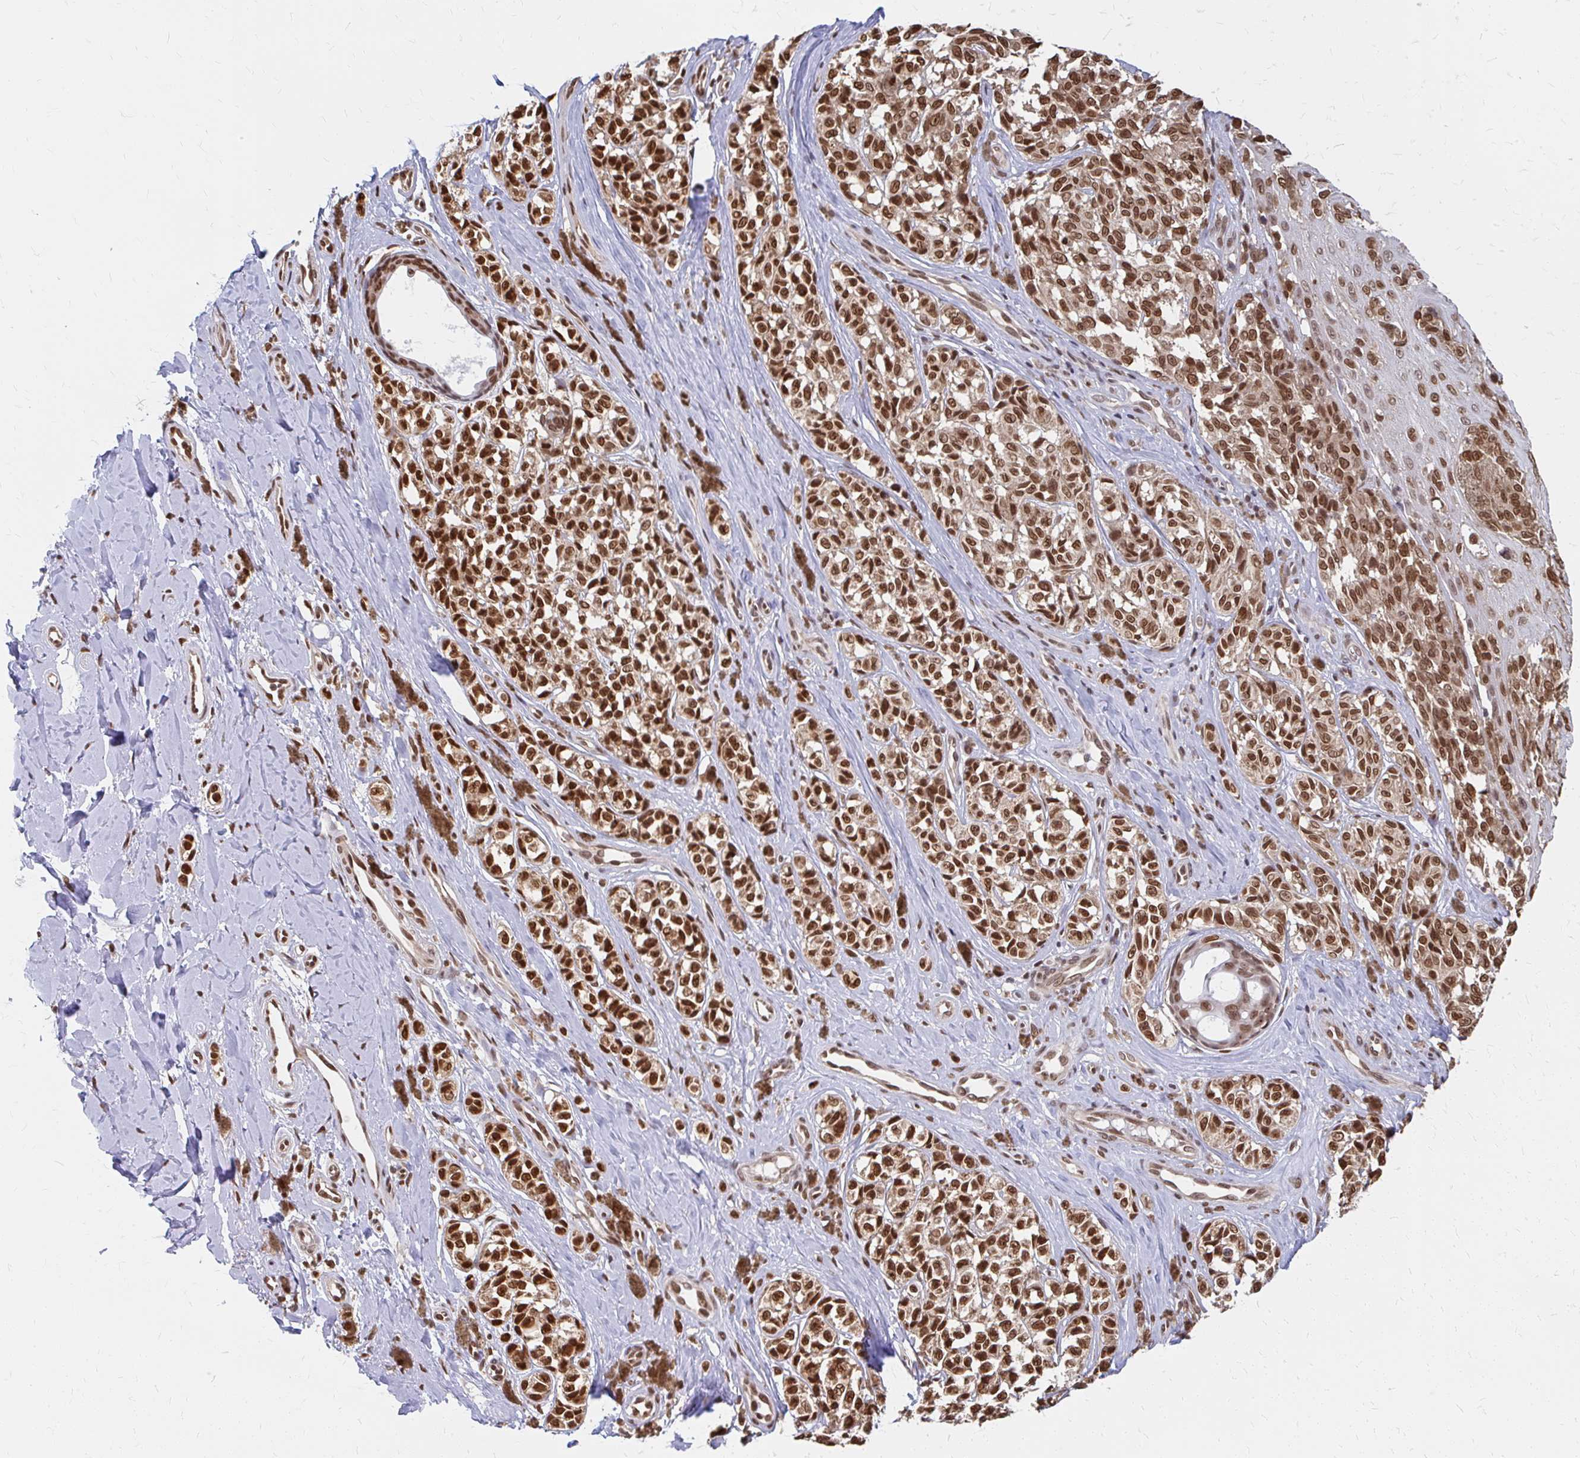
{"staining": {"intensity": "strong", "quantity": ">75%", "location": "nuclear"}, "tissue": "melanoma", "cell_type": "Tumor cells", "image_type": "cancer", "snomed": [{"axis": "morphology", "description": "Malignant melanoma, NOS"}, {"axis": "topography", "description": "Skin"}], "caption": "This image exhibits IHC staining of malignant melanoma, with high strong nuclear positivity in approximately >75% of tumor cells.", "gene": "XPO1", "patient": {"sex": "female", "age": 65}}